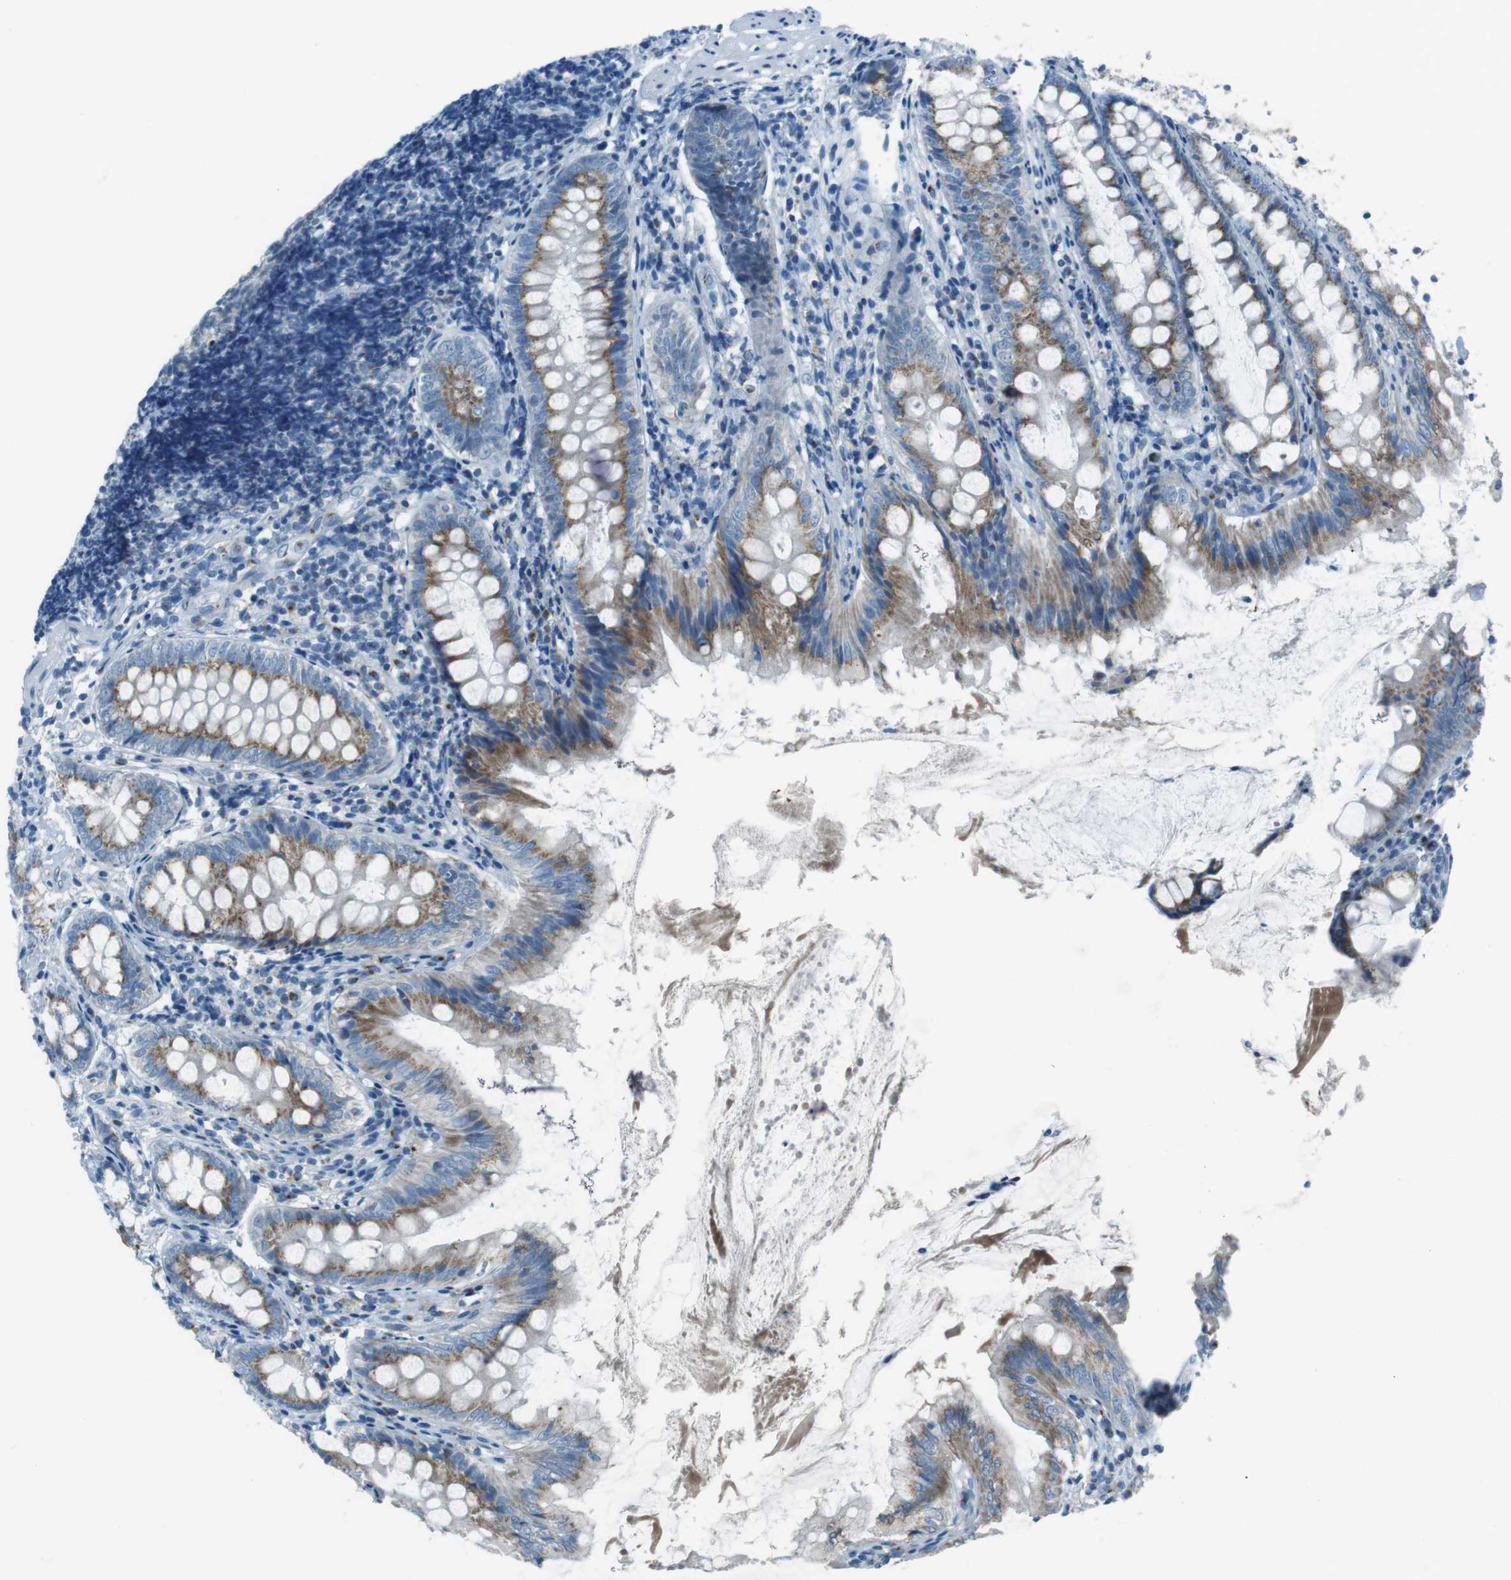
{"staining": {"intensity": "moderate", "quantity": ">75%", "location": "cytoplasmic/membranous"}, "tissue": "appendix", "cell_type": "Glandular cells", "image_type": "normal", "snomed": [{"axis": "morphology", "description": "Normal tissue, NOS"}, {"axis": "topography", "description": "Appendix"}], "caption": "A brown stain shows moderate cytoplasmic/membranous positivity of a protein in glandular cells of normal appendix. (IHC, brightfield microscopy, high magnification).", "gene": "TXNDC15", "patient": {"sex": "female", "age": 77}}